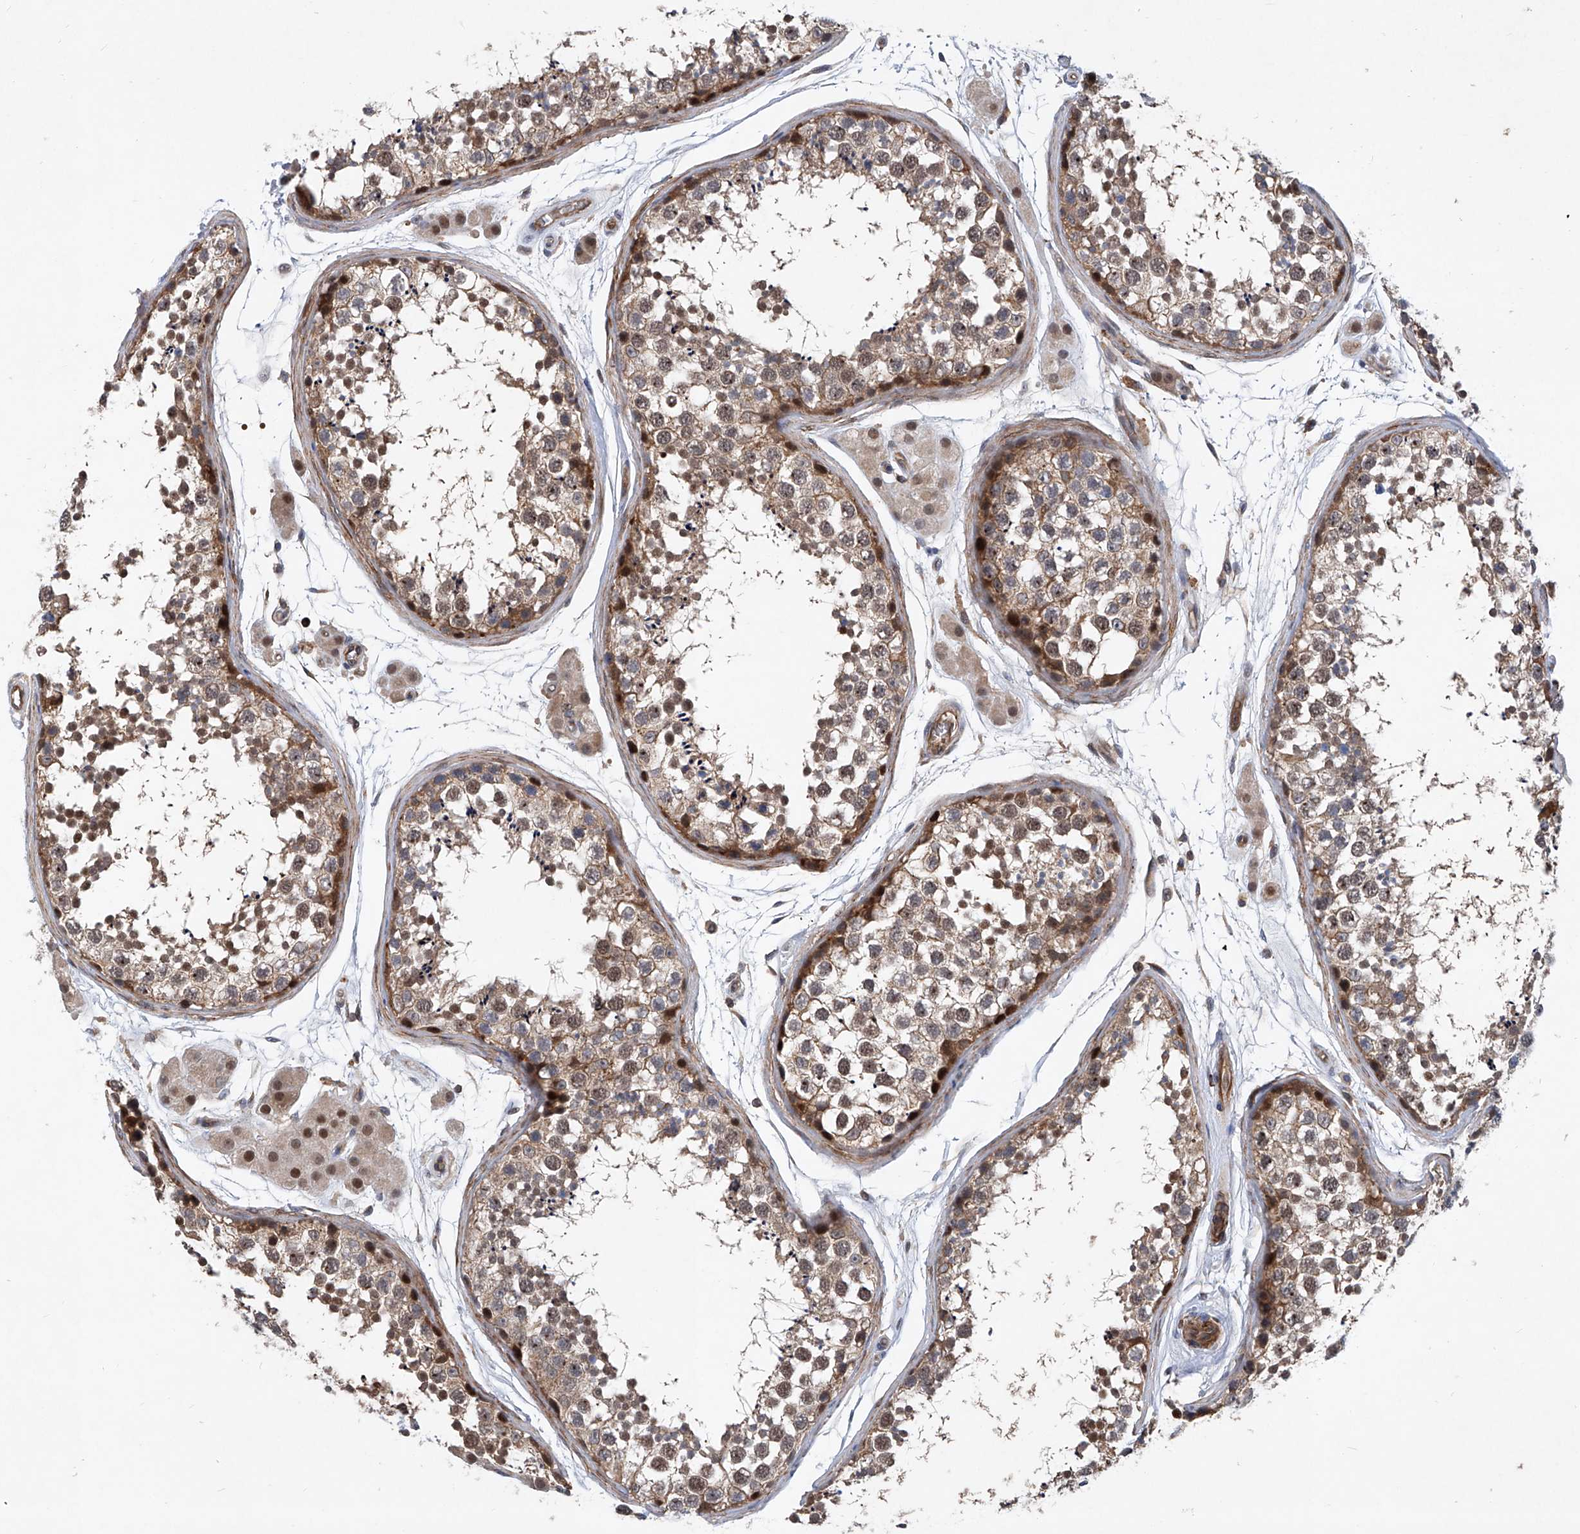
{"staining": {"intensity": "moderate", "quantity": "25%-75%", "location": "cytoplasmic/membranous,nuclear"}, "tissue": "testis", "cell_type": "Cells in seminiferous ducts", "image_type": "normal", "snomed": [{"axis": "morphology", "description": "Normal tissue, NOS"}, {"axis": "topography", "description": "Testis"}], "caption": "Protein staining reveals moderate cytoplasmic/membranous,nuclear staining in about 25%-75% of cells in seminiferous ducts in benign testis.", "gene": "NT5C3A", "patient": {"sex": "male", "age": 56}}